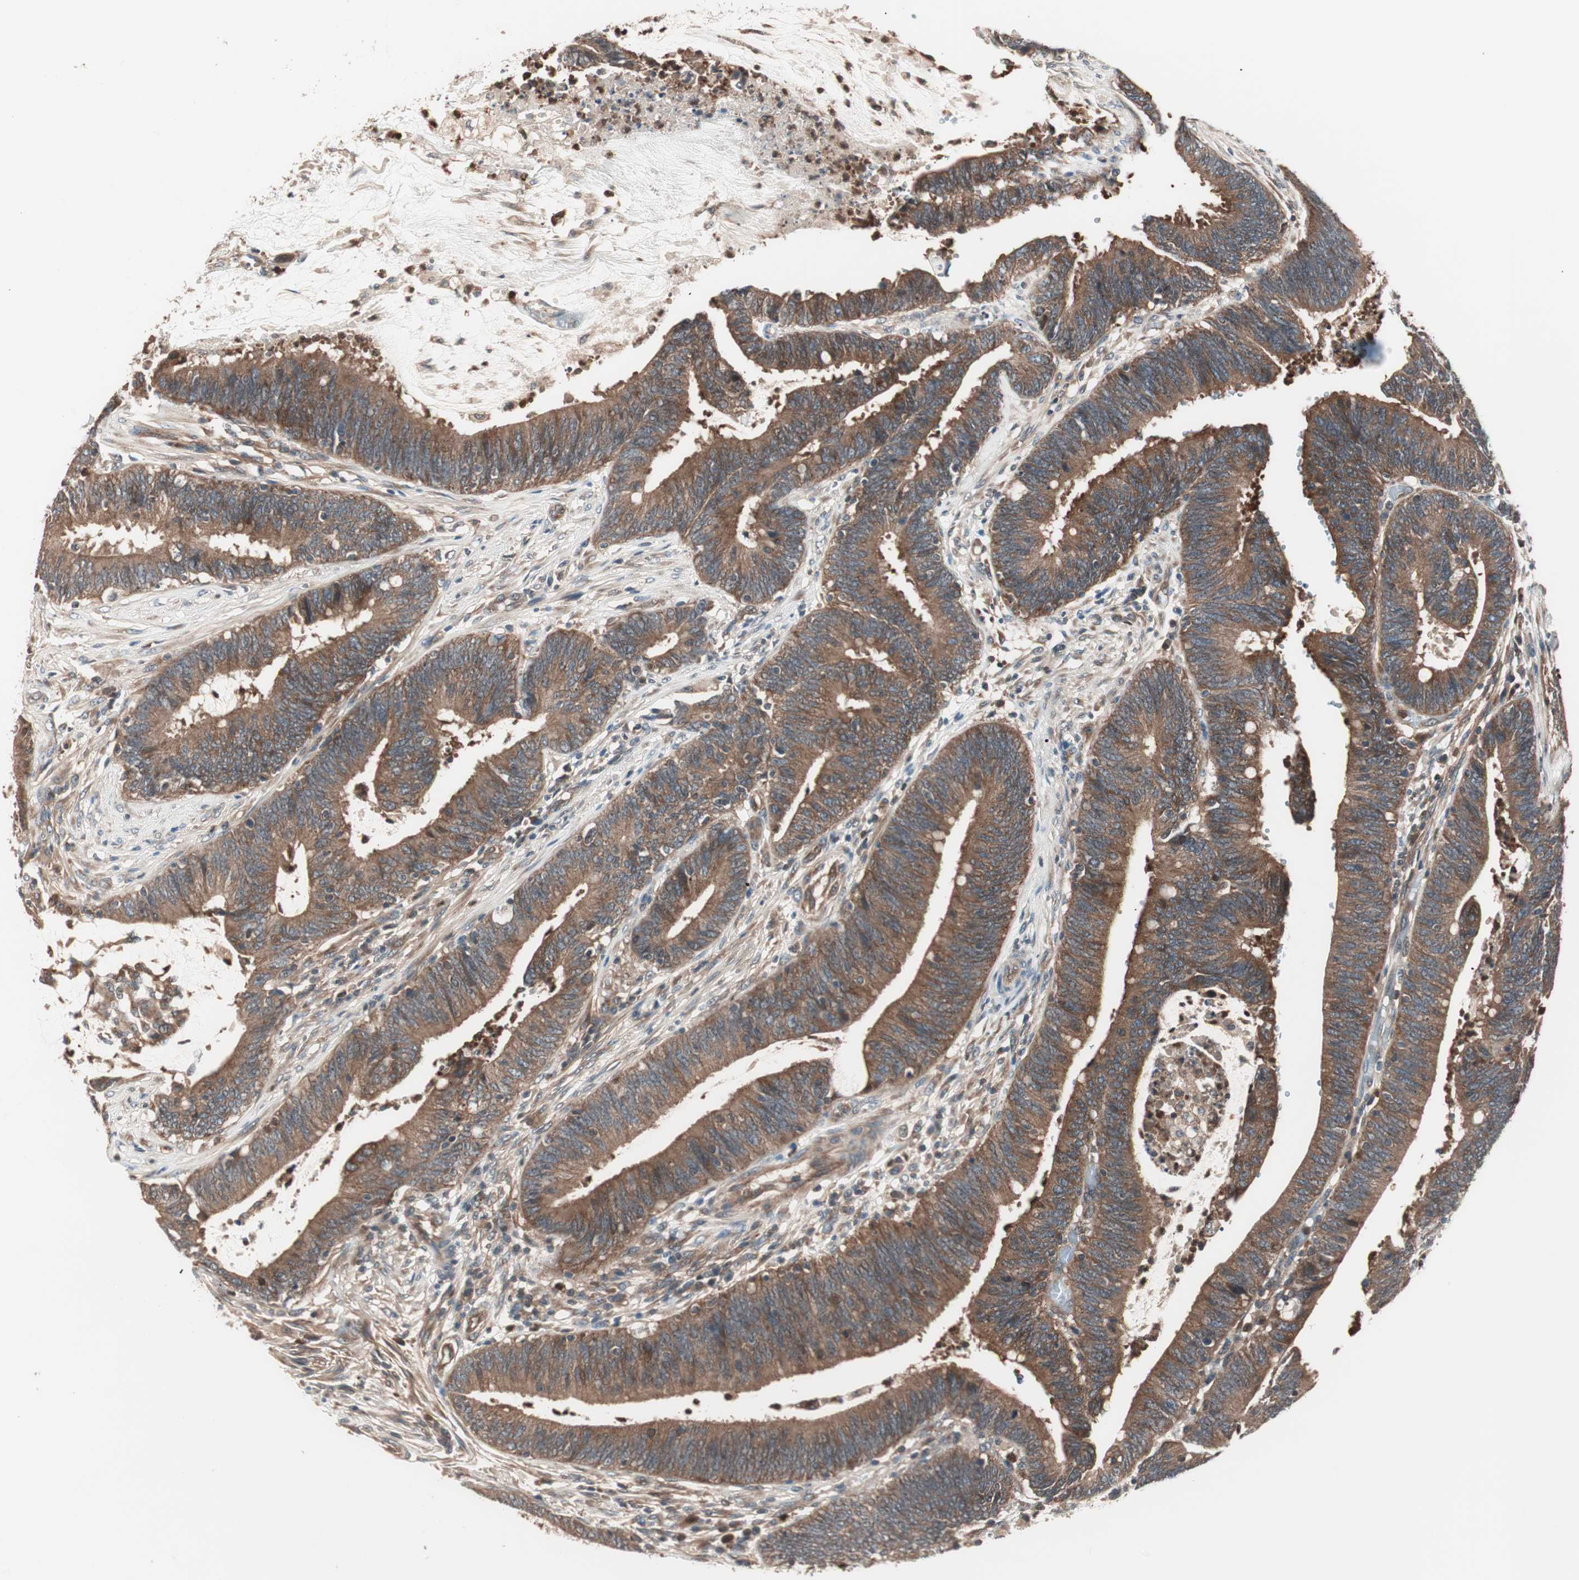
{"staining": {"intensity": "strong", "quantity": ">75%", "location": "cytoplasmic/membranous"}, "tissue": "colorectal cancer", "cell_type": "Tumor cells", "image_type": "cancer", "snomed": [{"axis": "morphology", "description": "Adenocarcinoma, NOS"}, {"axis": "topography", "description": "Rectum"}], "caption": "This is an image of immunohistochemistry (IHC) staining of colorectal cancer (adenocarcinoma), which shows strong staining in the cytoplasmic/membranous of tumor cells.", "gene": "TSG101", "patient": {"sex": "female", "age": 66}}